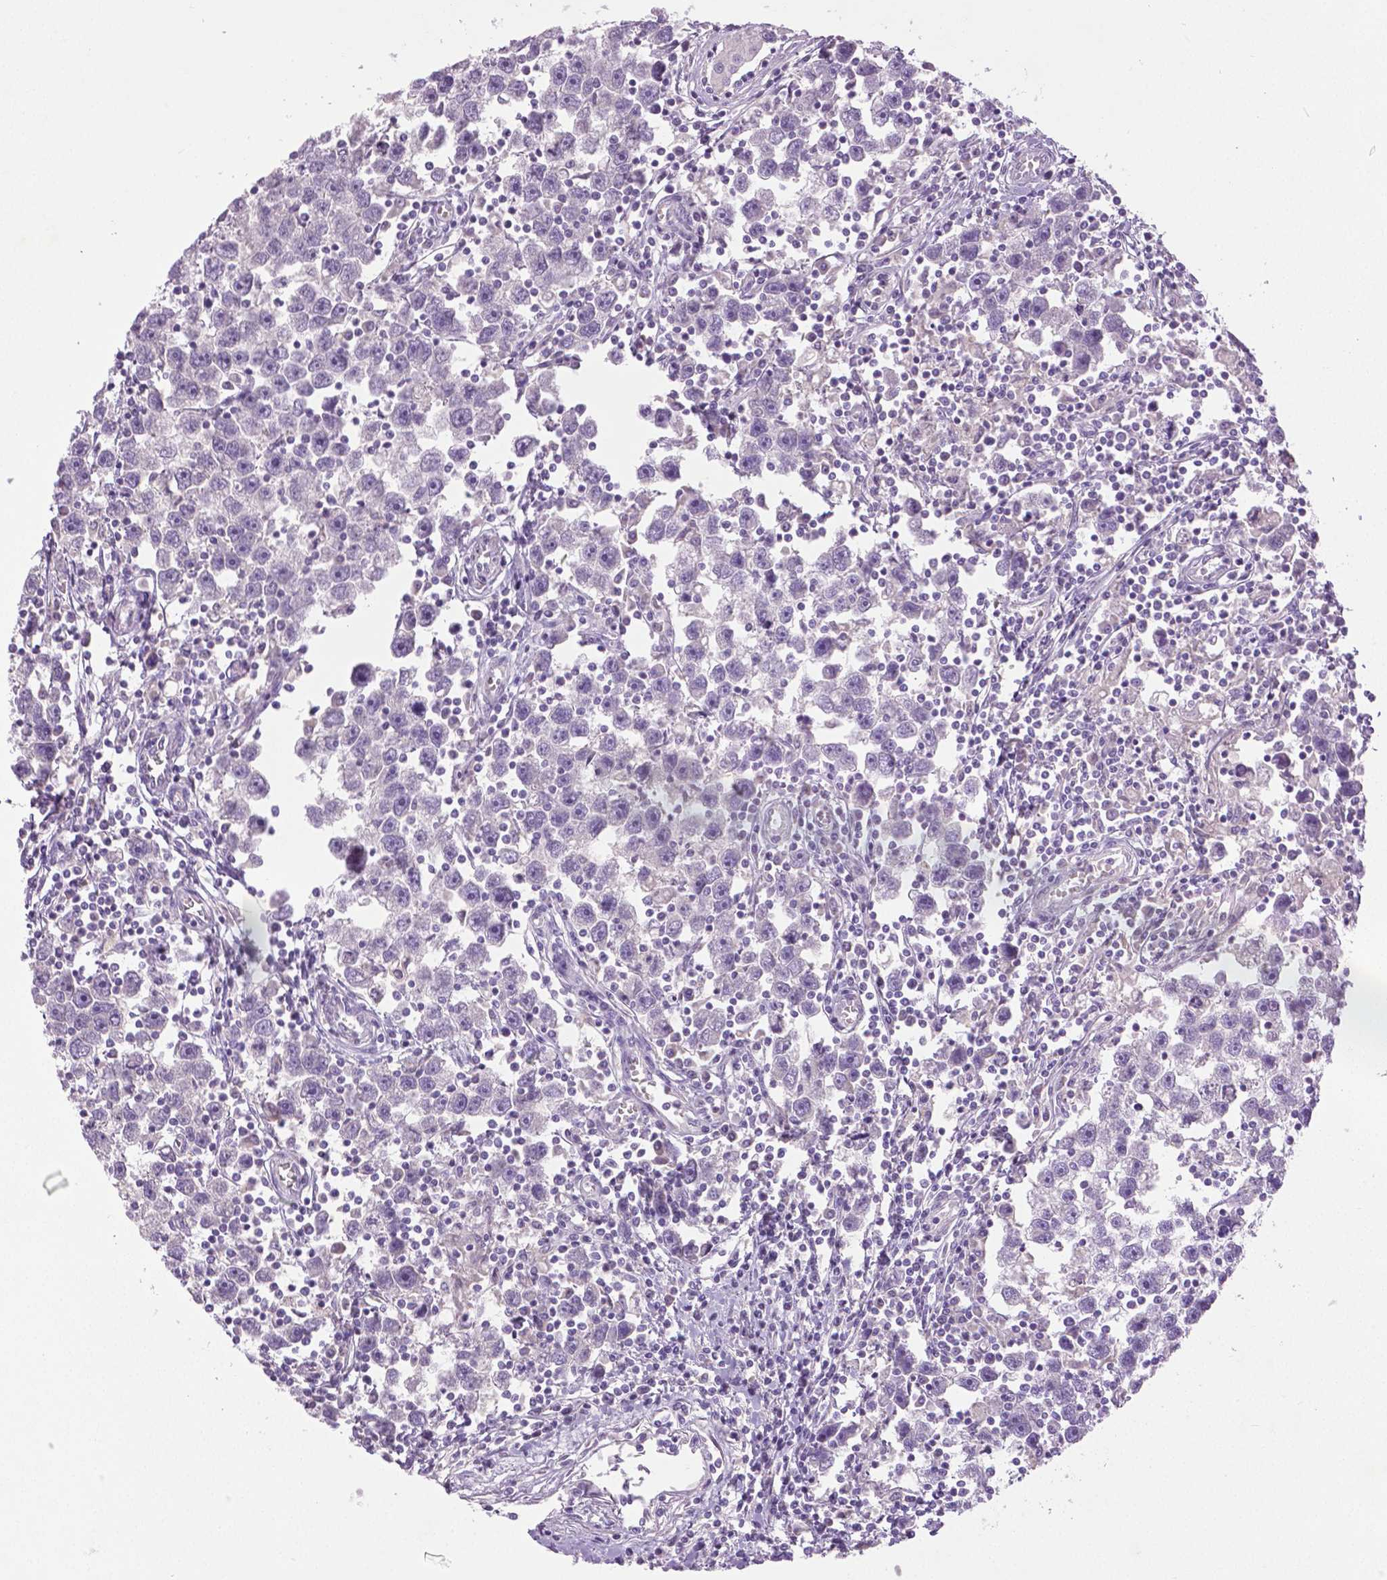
{"staining": {"intensity": "negative", "quantity": "none", "location": "none"}, "tissue": "testis cancer", "cell_type": "Tumor cells", "image_type": "cancer", "snomed": [{"axis": "morphology", "description": "Seminoma, NOS"}, {"axis": "topography", "description": "Testis"}], "caption": "Immunohistochemical staining of testis cancer exhibits no significant expression in tumor cells.", "gene": "DNAH12", "patient": {"sex": "male", "age": 30}}